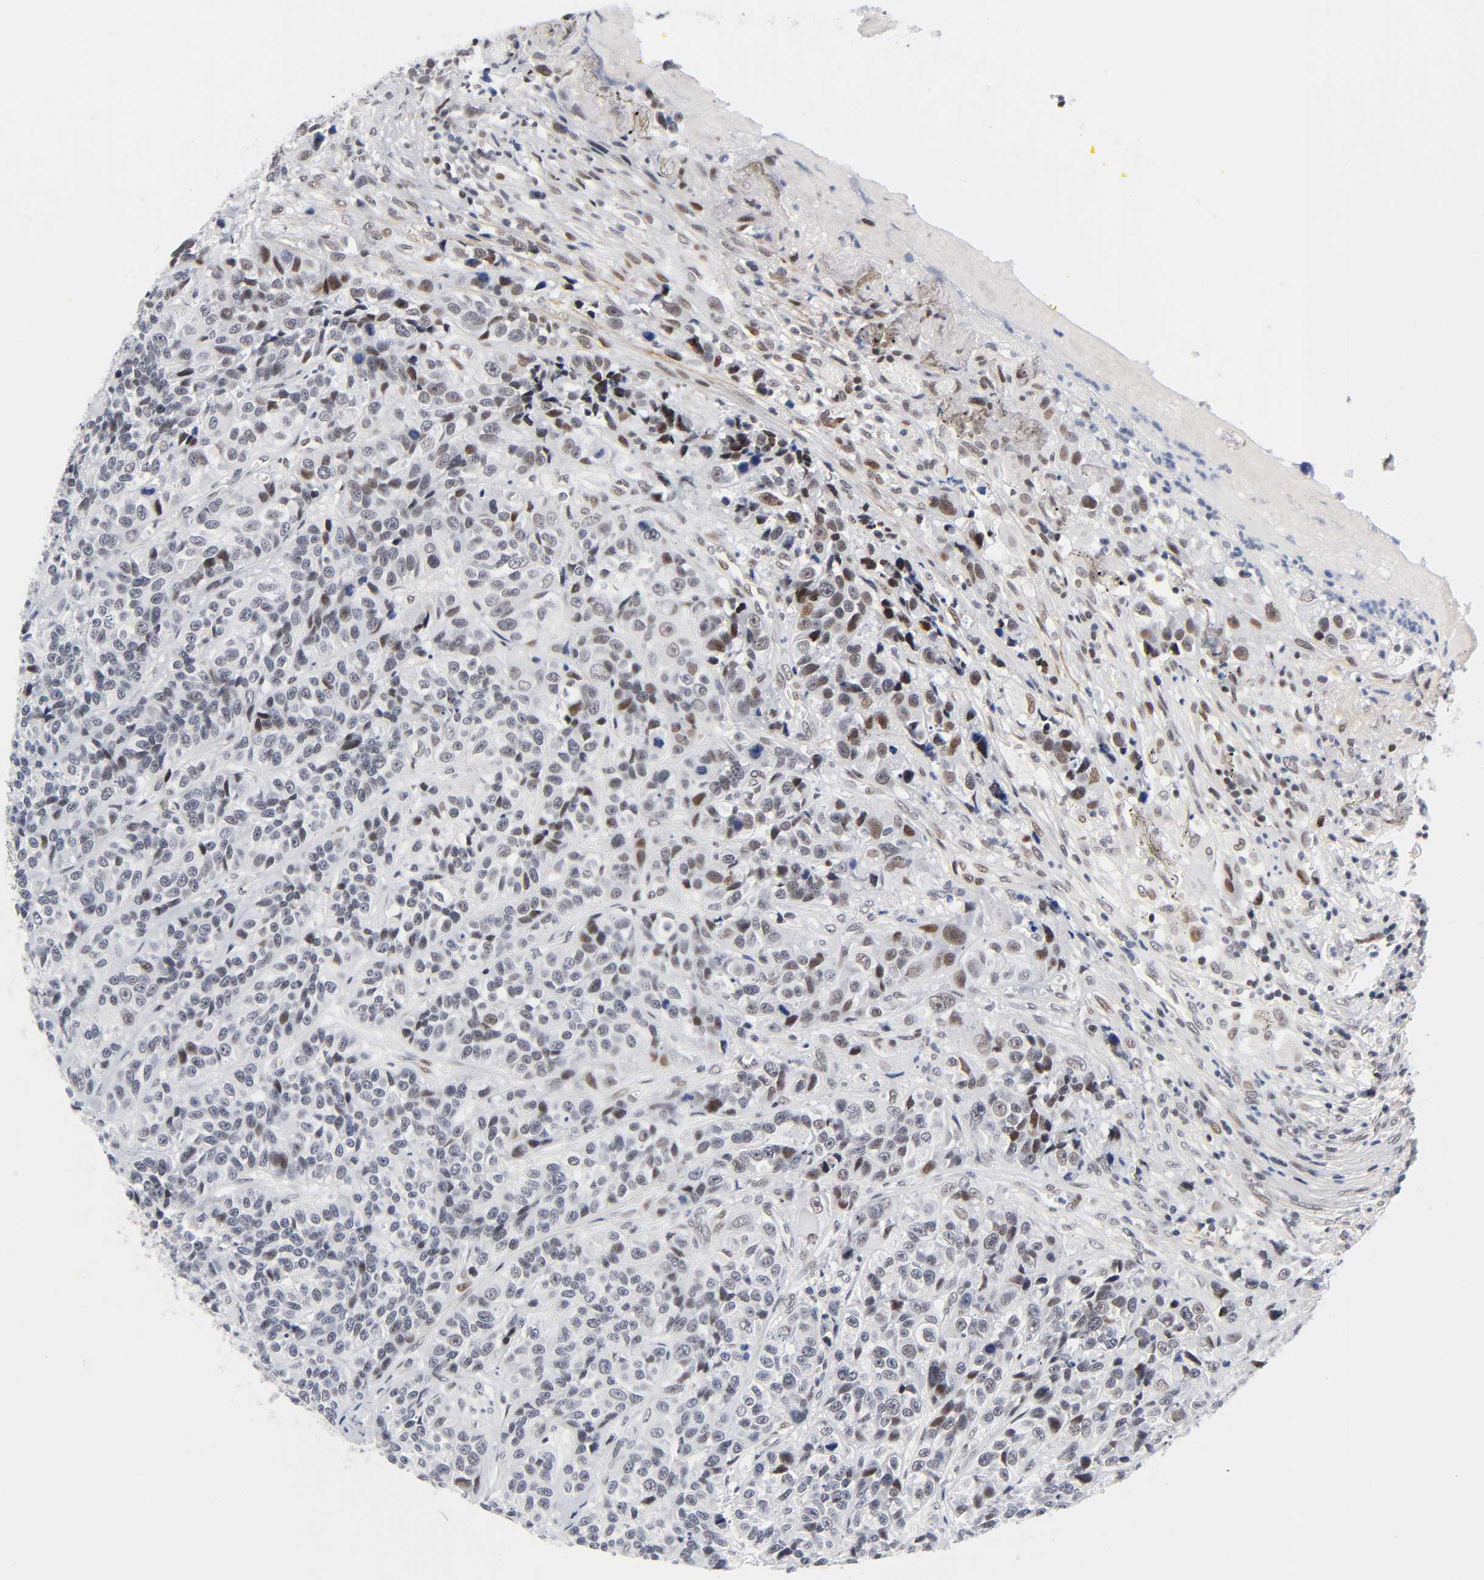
{"staining": {"intensity": "weak", "quantity": "25%-75%", "location": "nuclear"}, "tissue": "urothelial cancer", "cell_type": "Tumor cells", "image_type": "cancer", "snomed": [{"axis": "morphology", "description": "Urothelial carcinoma, High grade"}, {"axis": "topography", "description": "Urinary bladder"}], "caption": "Human urothelial carcinoma (high-grade) stained for a protein (brown) exhibits weak nuclear positive positivity in approximately 25%-75% of tumor cells.", "gene": "DIDO1", "patient": {"sex": "female", "age": 81}}